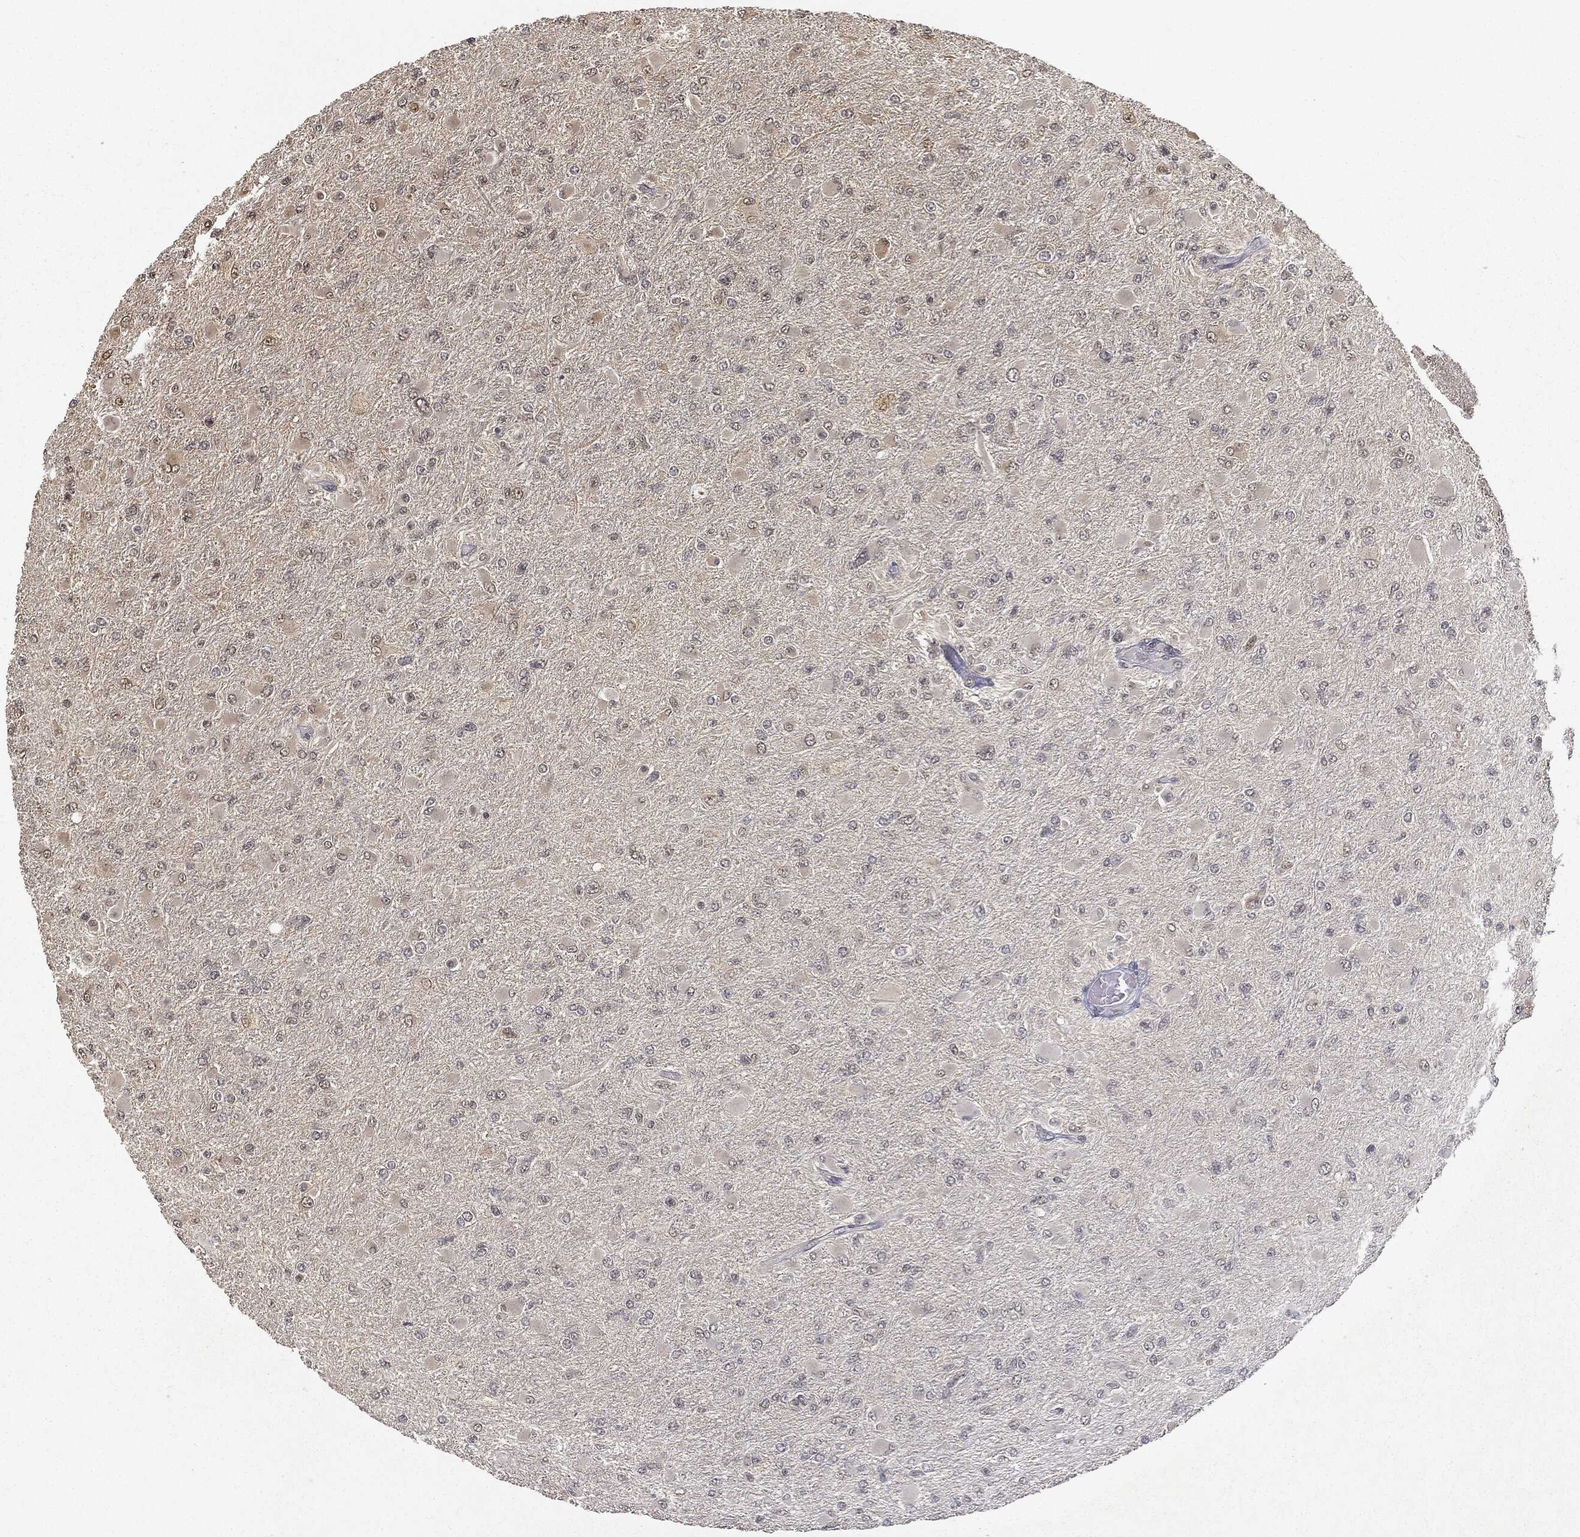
{"staining": {"intensity": "negative", "quantity": "none", "location": "none"}, "tissue": "glioma", "cell_type": "Tumor cells", "image_type": "cancer", "snomed": [{"axis": "morphology", "description": "Glioma, malignant, High grade"}, {"axis": "topography", "description": "Cerebral cortex"}], "caption": "IHC of human glioma exhibits no expression in tumor cells.", "gene": "ZNHIT6", "patient": {"sex": "female", "age": 36}}